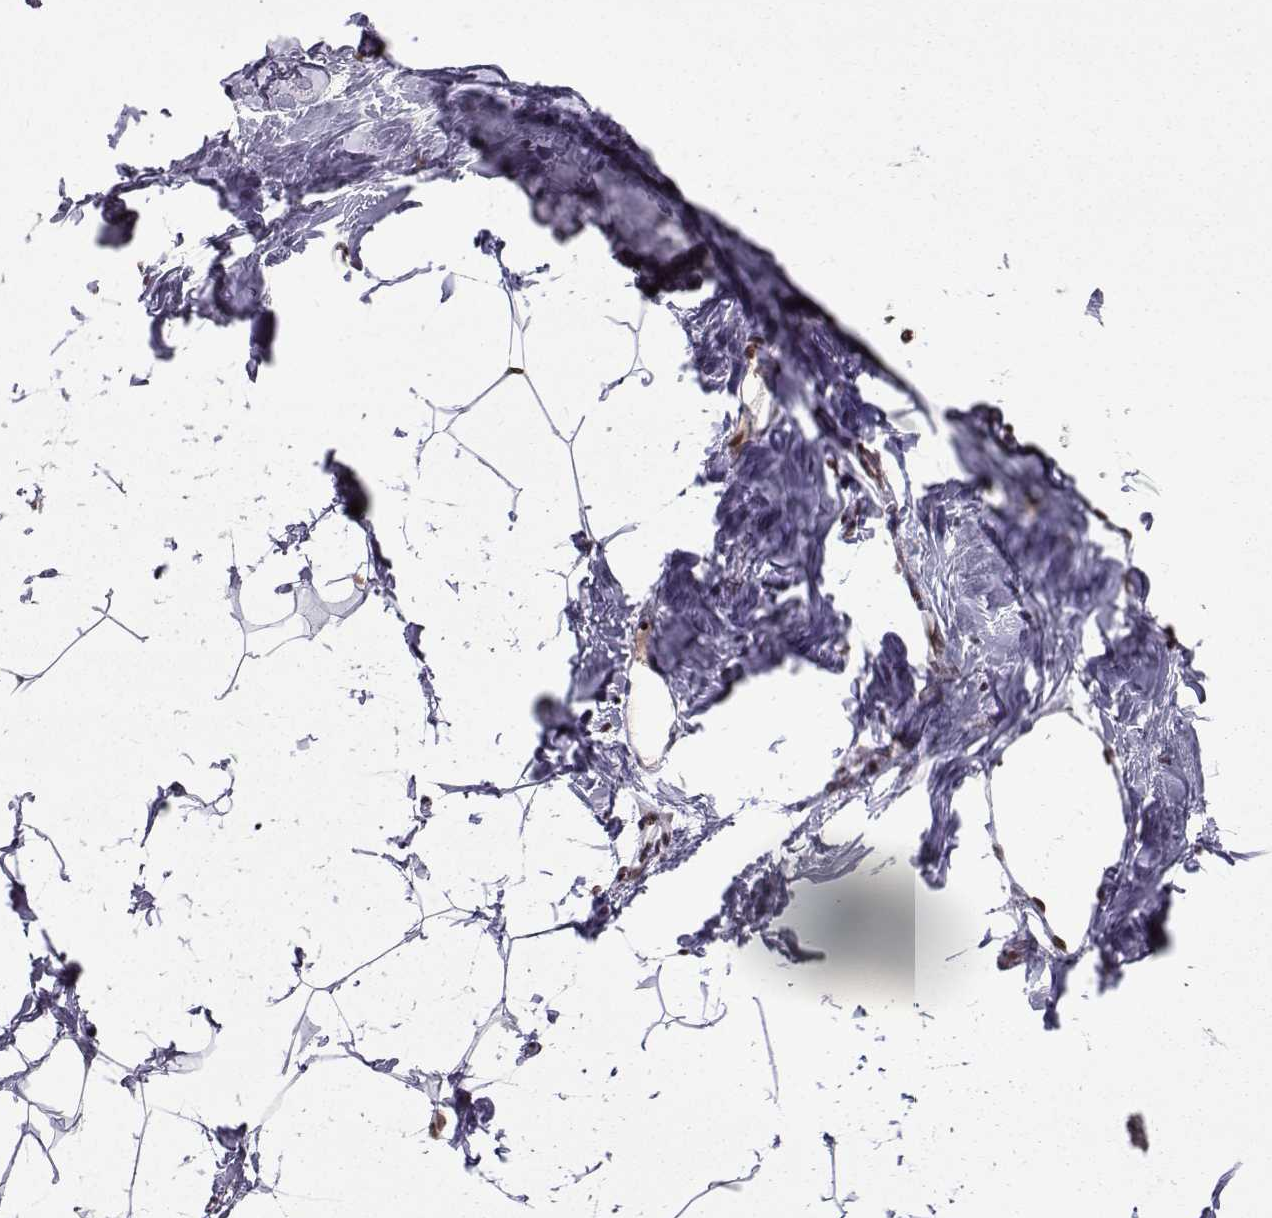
{"staining": {"intensity": "negative", "quantity": "none", "location": "none"}, "tissue": "breast", "cell_type": "Adipocytes", "image_type": "normal", "snomed": [{"axis": "morphology", "description": "Normal tissue, NOS"}, {"axis": "topography", "description": "Breast"}], "caption": "An immunohistochemistry (IHC) micrograph of unremarkable breast is shown. There is no staining in adipocytes of breast. (DAB (3,3'-diaminobenzidine) immunohistochemistry visualized using brightfield microscopy, high magnification).", "gene": "SNRPB2", "patient": {"sex": "female", "age": 32}}